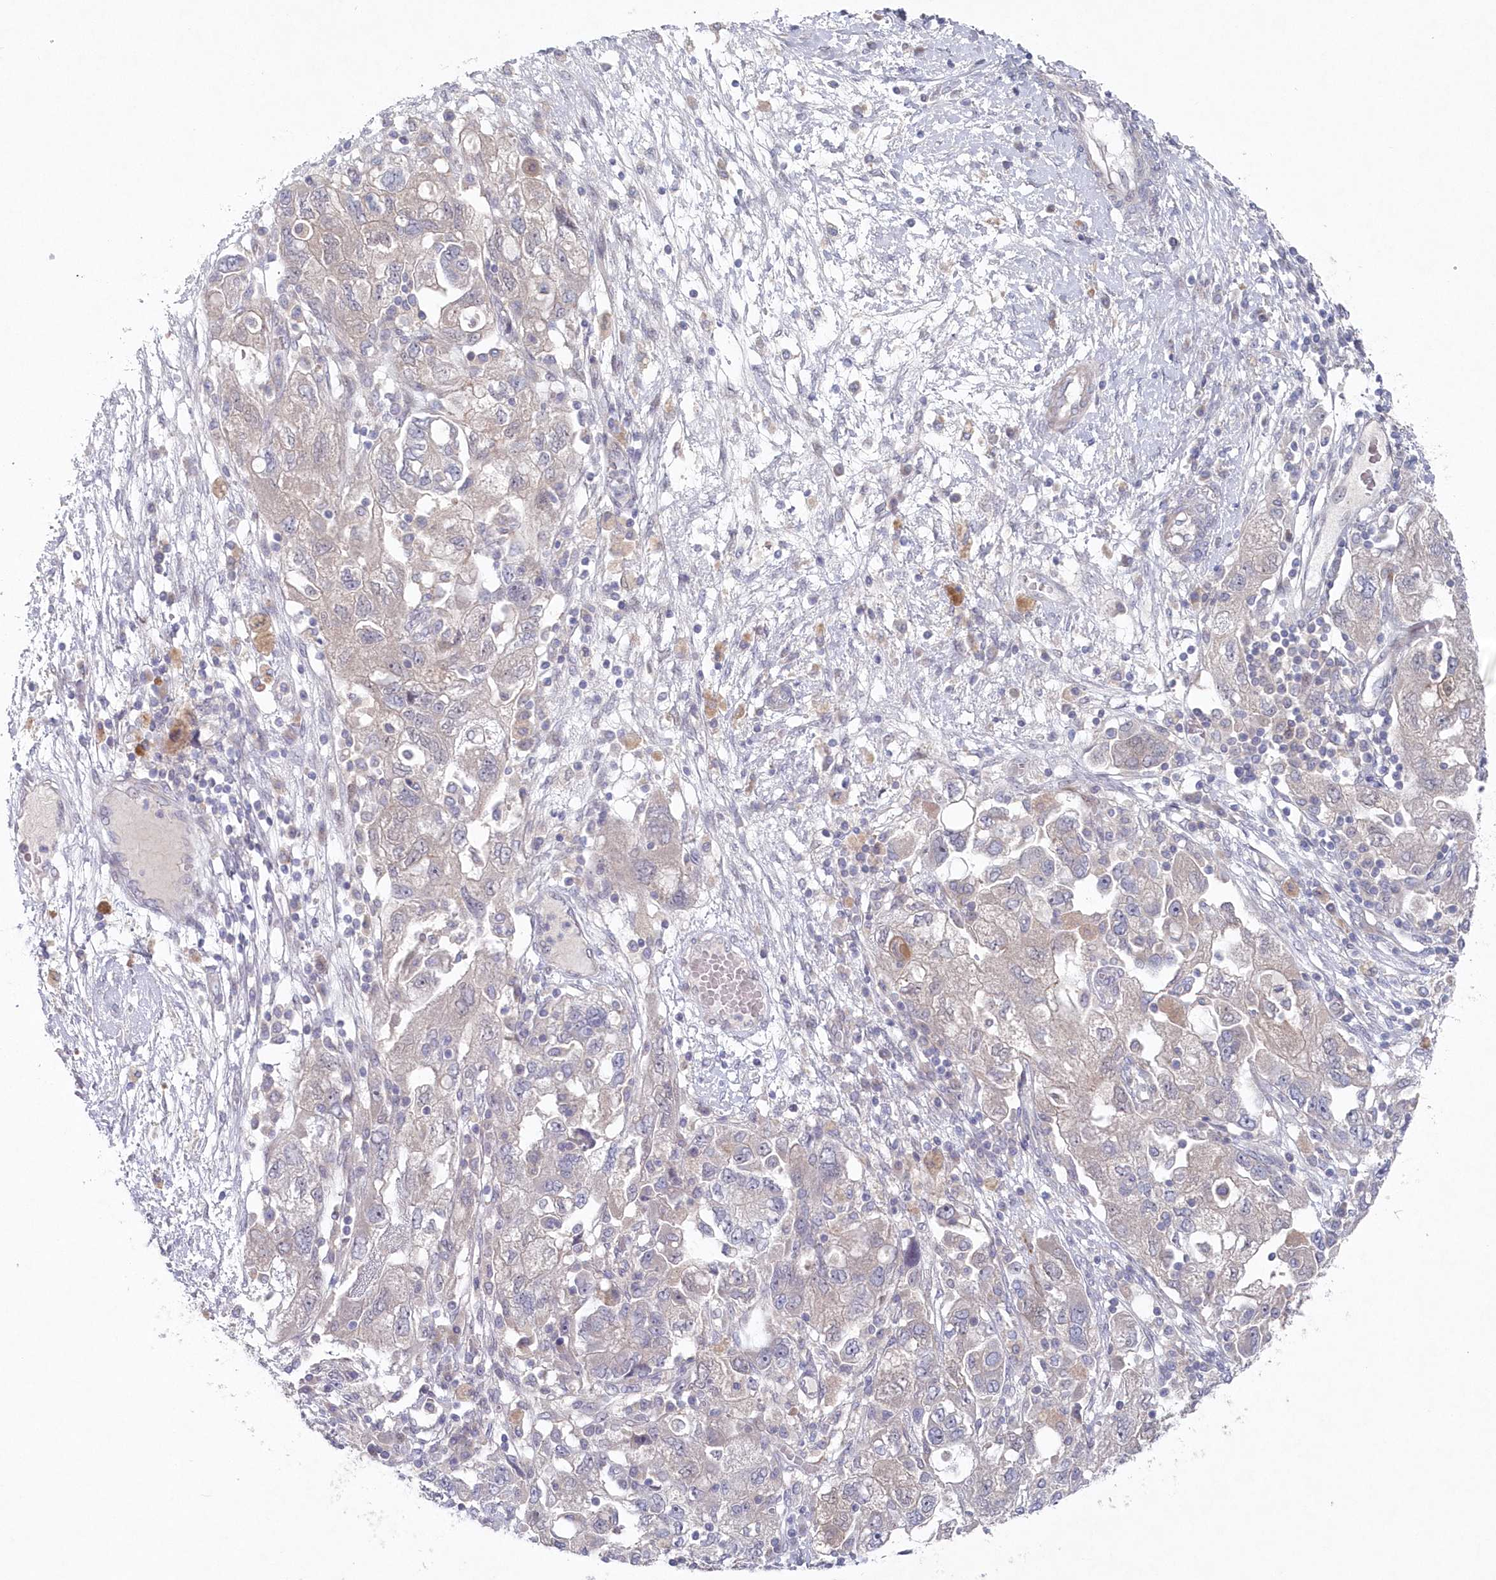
{"staining": {"intensity": "weak", "quantity": "<25%", "location": "cytoplasmic/membranous"}, "tissue": "ovarian cancer", "cell_type": "Tumor cells", "image_type": "cancer", "snomed": [{"axis": "morphology", "description": "Carcinoma, NOS"}, {"axis": "morphology", "description": "Cystadenocarcinoma, serous, NOS"}, {"axis": "topography", "description": "Ovary"}], "caption": "IHC histopathology image of human ovarian cancer (serous cystadenocarcinoma) stained for a protein (brown), which exhibits no staining in tumor cells.", "gene": "KIAA1586", "patient": {"sex": "female", "age": 69}}